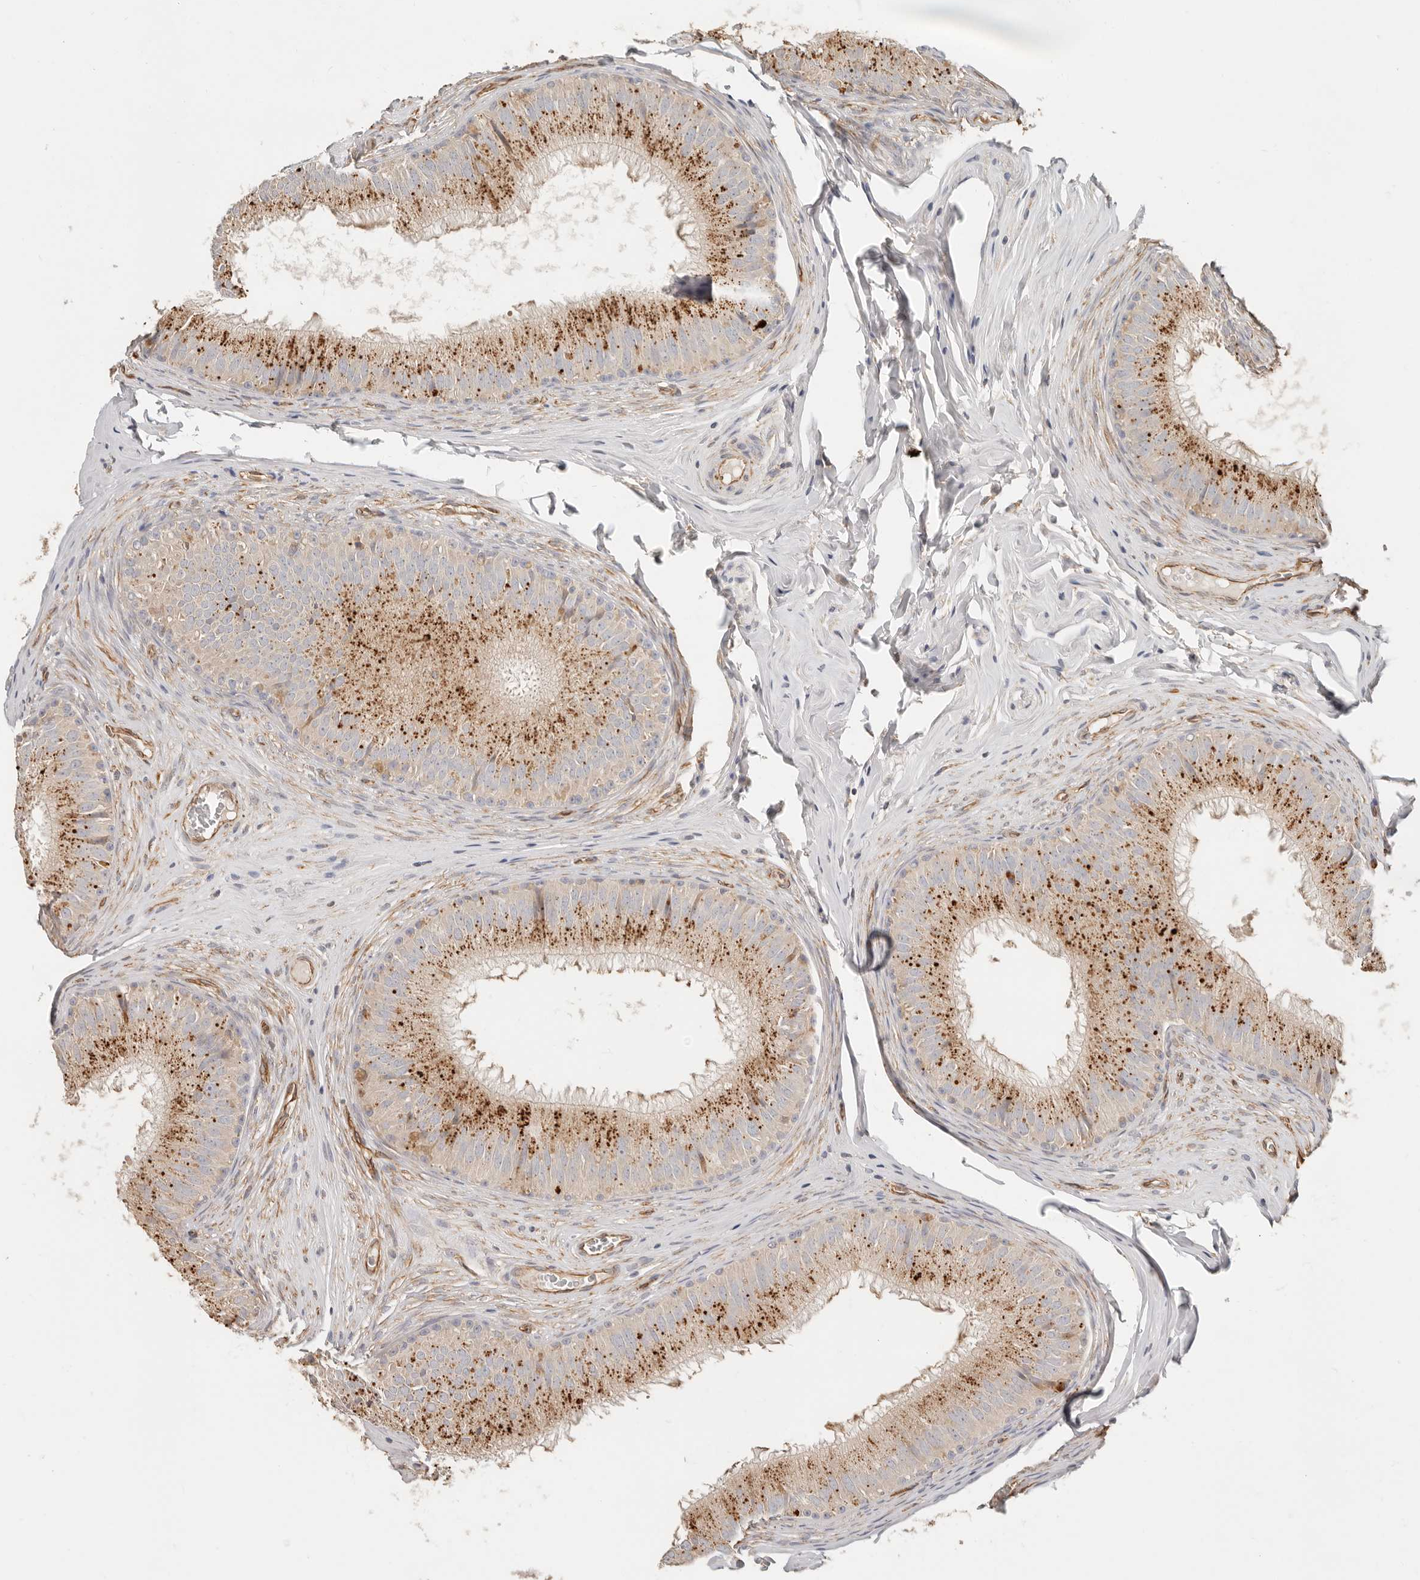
{"staining": {"intensity": "moderate", "quantity": "25%-75%", "location": "cytoplasmic/membranous"}, "tissue": "epididymis", "cell_type": "Glandular cells", "image_type": "normal", "snomed": [{"axis": "morphology", "description": "Normal tissue, NOS"}, {"axis": "topography", "description": "Epididymis"}], "caption": "Protein expression analysis of normal epididymis exhibits moderate cytoplasmic/membranous expression in approximately 25%-75% of glandular cells.", "gene": "SPRING1", "patient": {"sex": "male", "age": 32}}